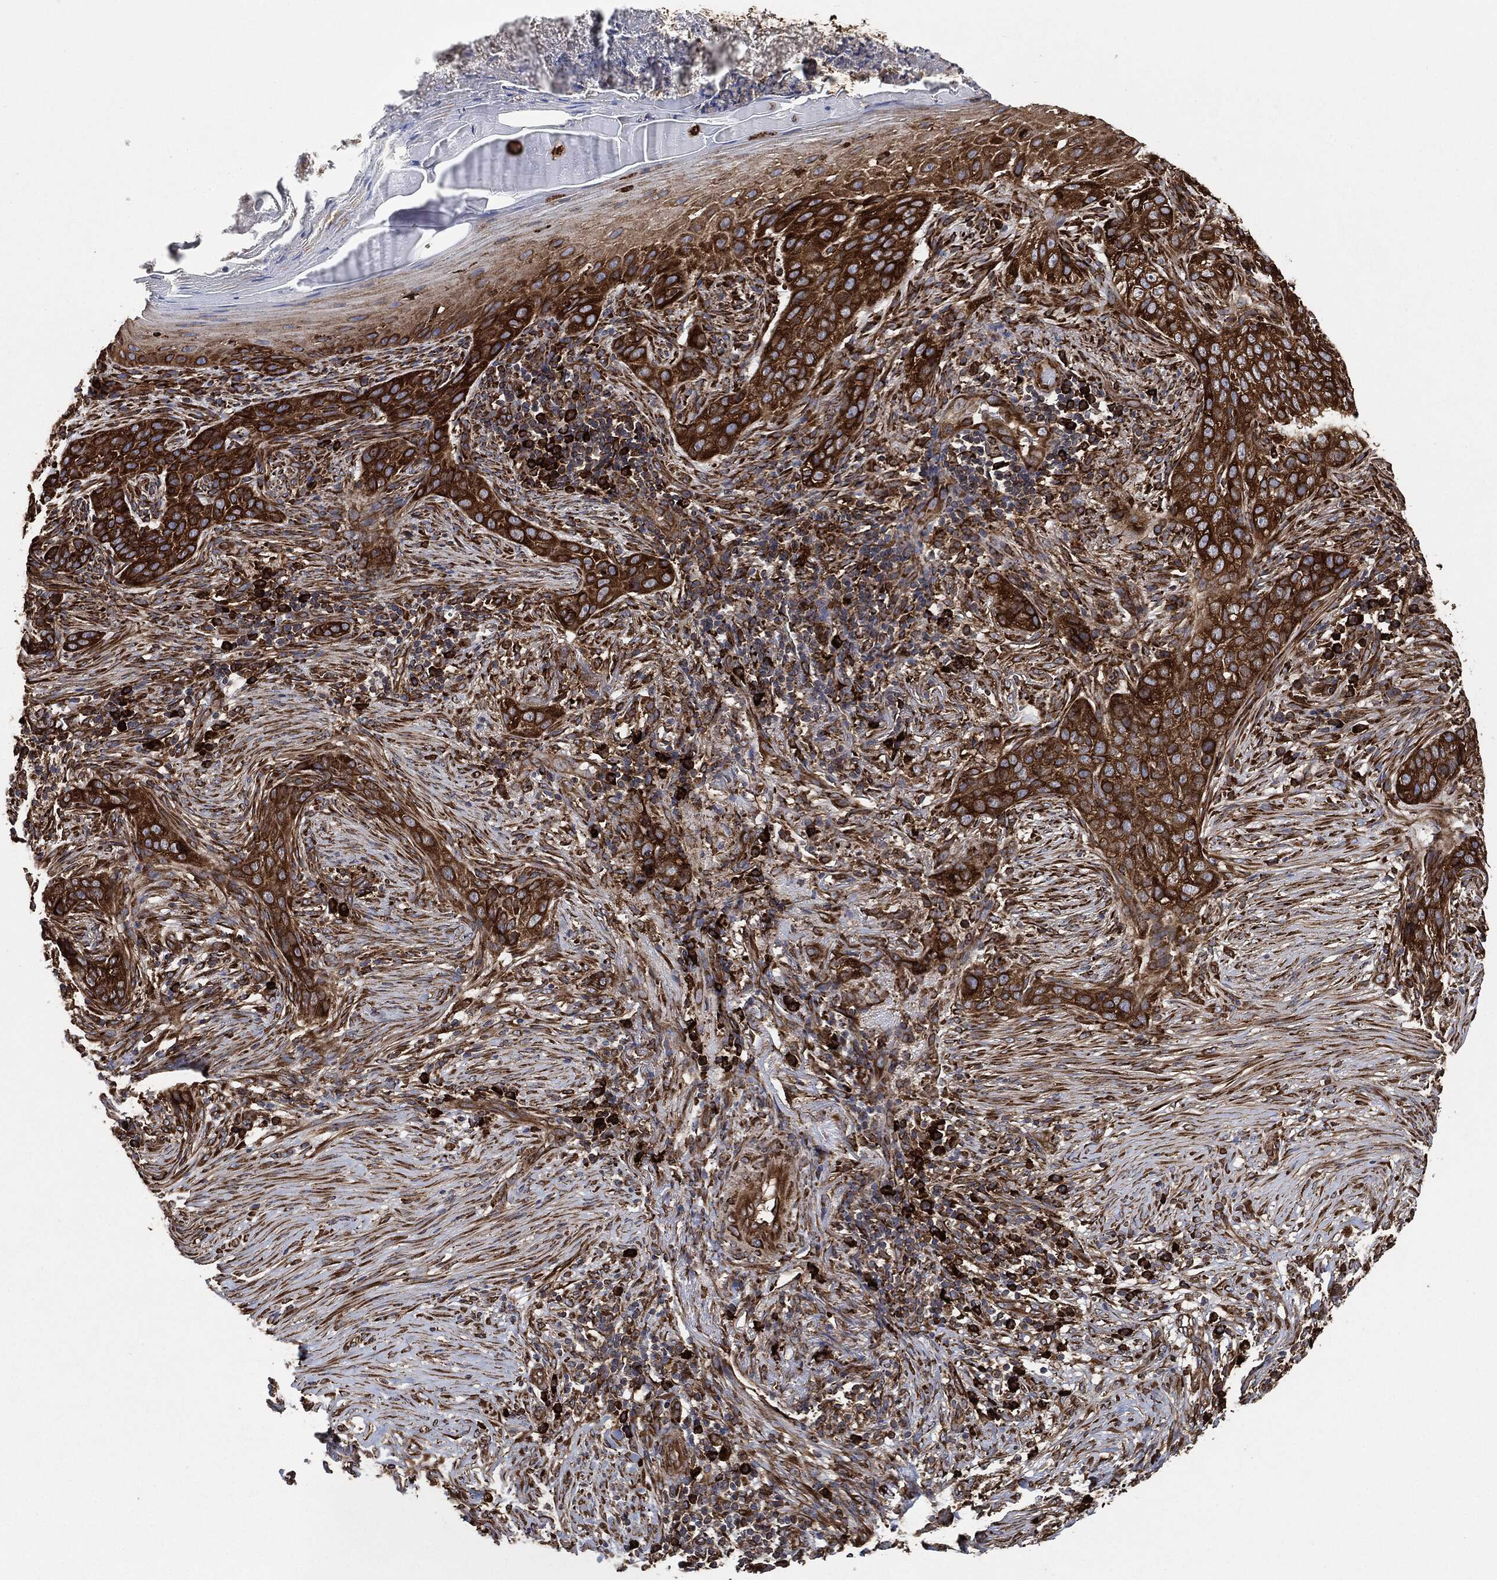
{"staining": {"intensity": "strong", "quantity": ">75%", "location": "cytoplasmic/membranous"}, "tissue": "skin cancer", "cell_type": "Tumor cells", "image_type": "cancer", "snomed": [{"axis": "morphology", "description": "Squamous cell carcinoma, NOS"}, {"axis": "topography", "description": "Skin"}], "caption": "Strong cytoplasmic/membranous protein staining is appreciated in about >75% of tumor cells in skin squamous cell carcinoma. (brown staining indicates protein expression, while blue staining denotes nuclei).", "gene": "AMFR", "patient": {"sex": "male", "age": 88}}